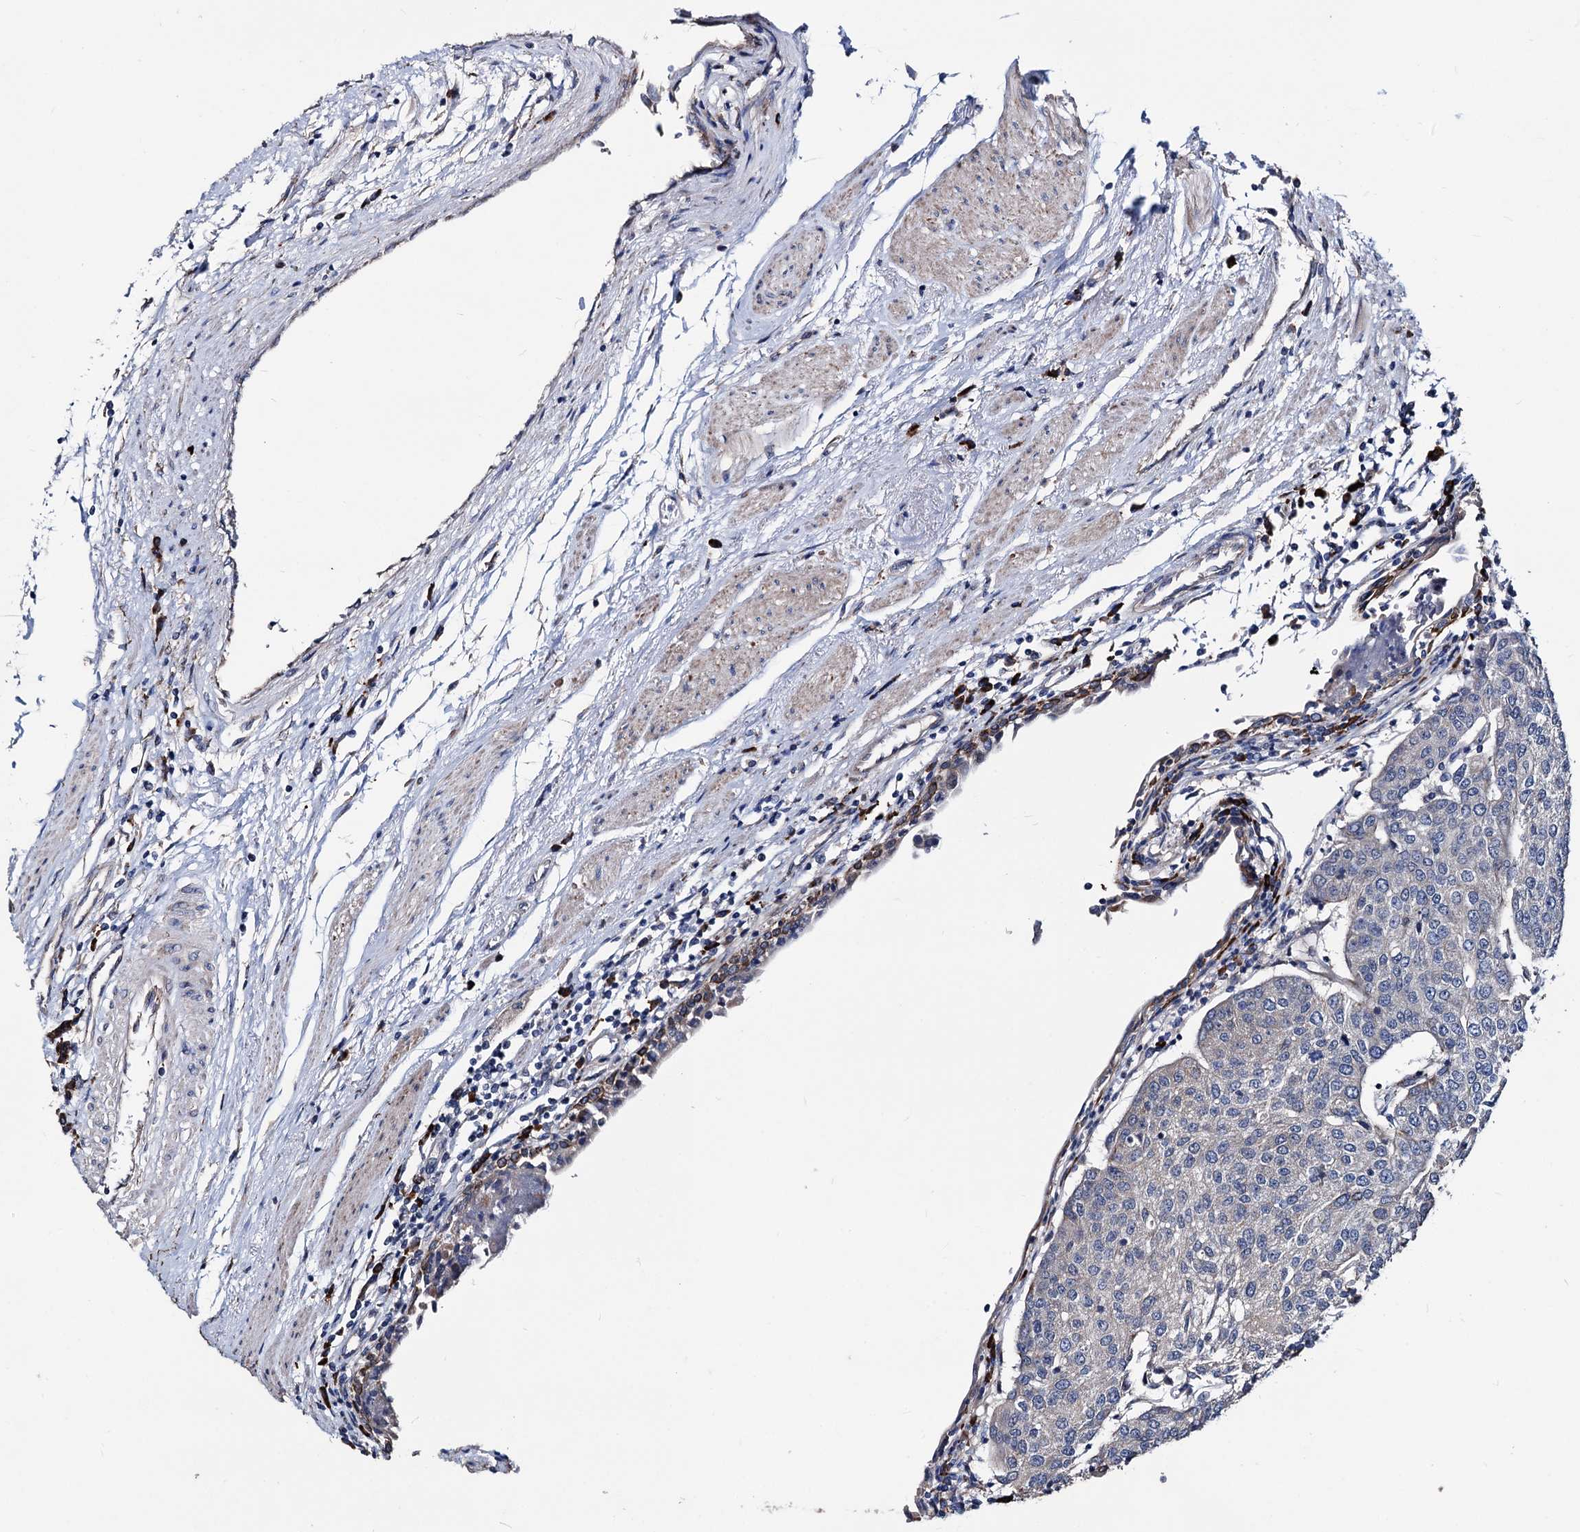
{"staining": {"intensity": "negative", "quantity": "none", "location": "none"}, "tissue": "urothelial cancer", "cell_type": "Tumor cells", "image_type": "cancer", "snomed": [{"axis": "morphology", "description": "Urothelial carcinoma, High grade"}, {"axis": "topography", "description": "Urinary bladder"}], "caption": "IHC photomicrograph of neoplastic tissue: human urothelial cancer stained with DAB displays no significant protein positivity in tumor cells.", "gene": "AKAP11", "patient": {"sex": "female", "age": 85}}